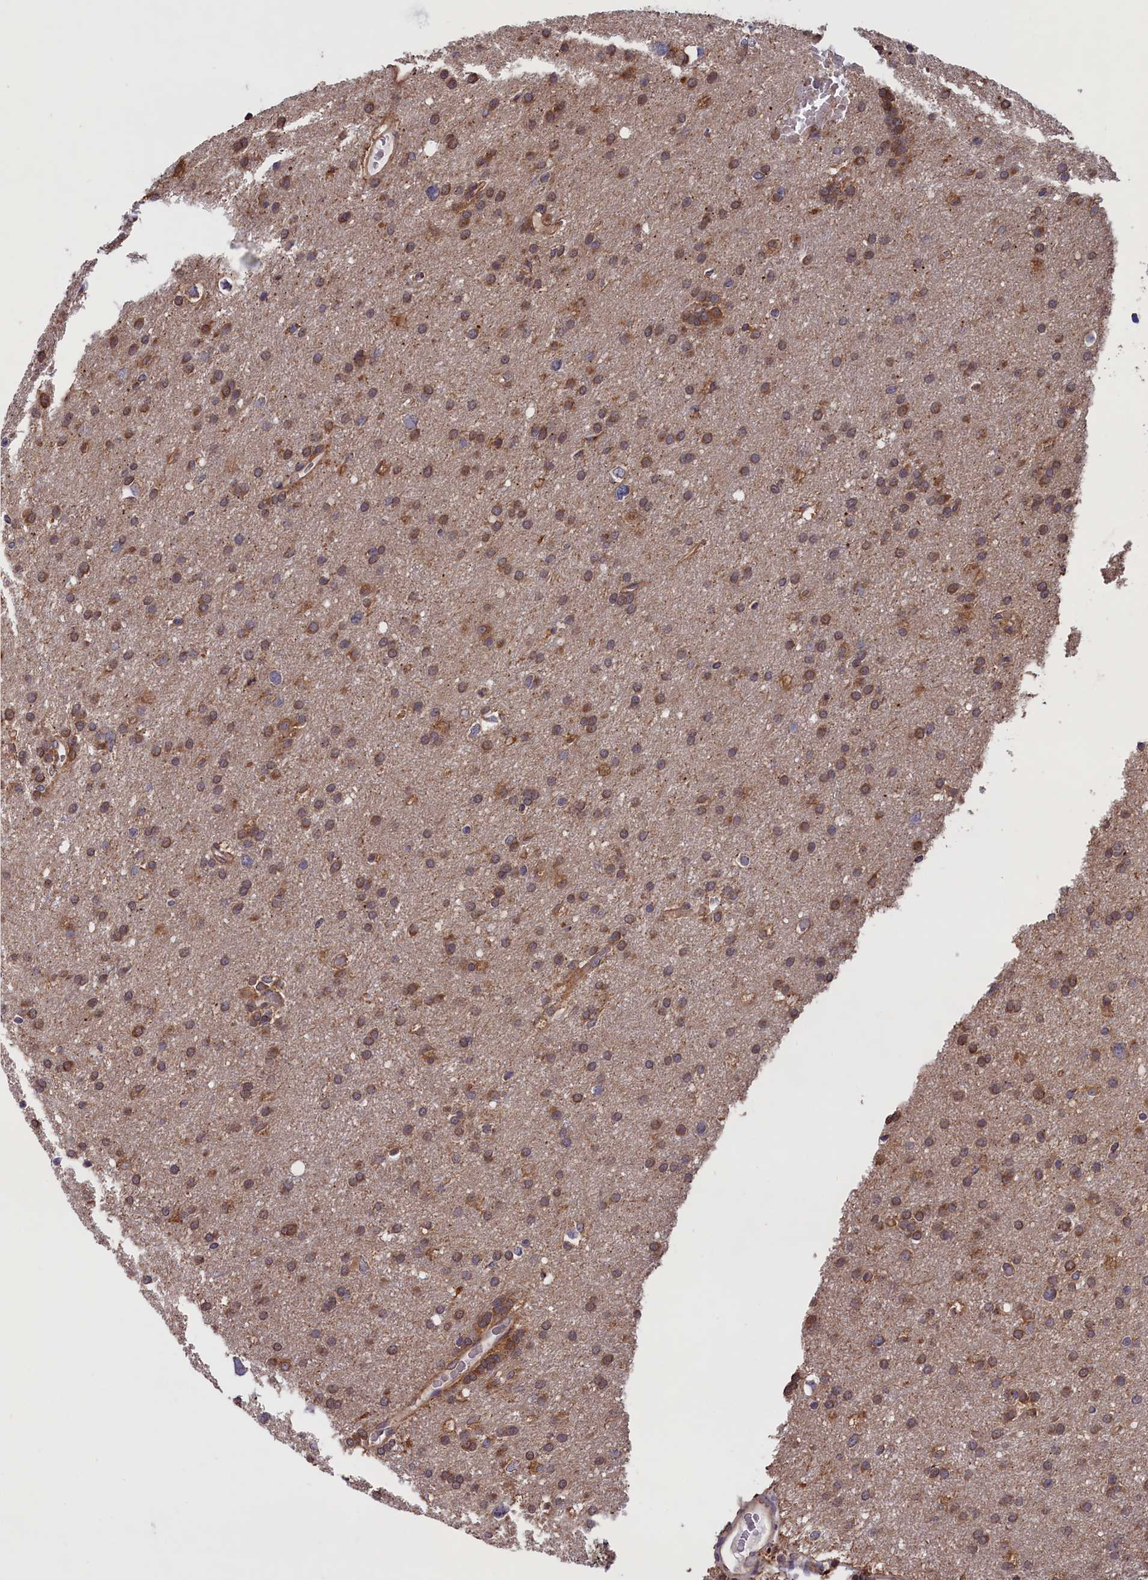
{"staining": {"intensity": "moderate", "quantity": ">75%", "location": "cytoplasmic/membranous"}, "tissue": "glioma", "cell_type": "Tumor cells", "image_type": "cancer", "snomed": [{"axis": "morphology", "description": "Glioma, malignant, High grade"}, {"axis": "topography", "description": "Cerebral cortex"}], "caption": "There is medium levels of moderate cytoplasmic/membranous positivity in tumor cells of malignant high-grade glioma, as demonstrated by immunohistochemical staining (brown color).", "gene": "PLA2G4C", "patient": {"sex": "female", "age": 36}}